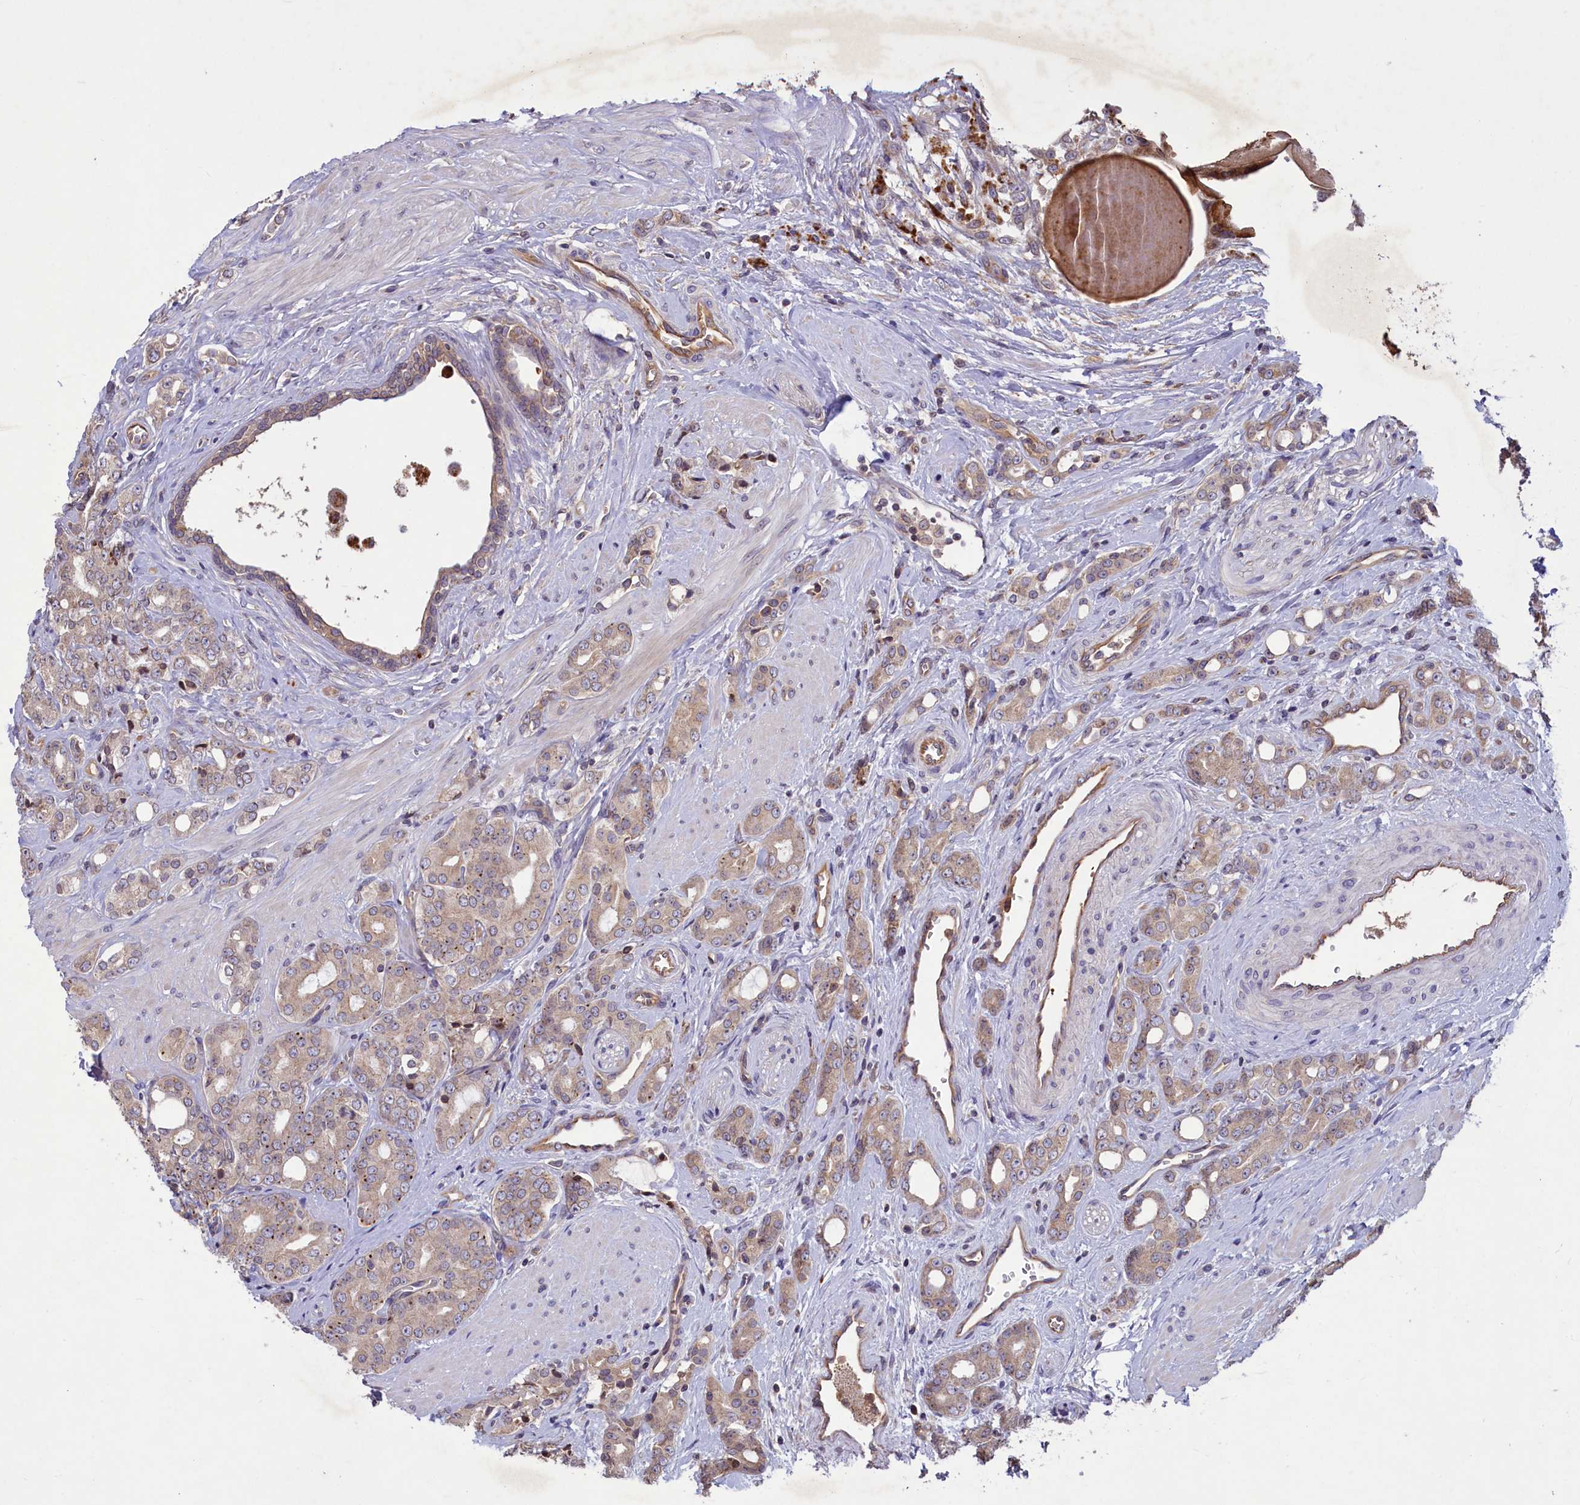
{"staining": {"intensity": "weak", "quantity": "25%-75%", "location": "cytoplasmic/membranous"}, "tissue": "prostate cancer", "cell_type": "Tumor cells", "image_type": "cancer", "snomed": [{"axis": "morphology", "description": "Adenocarcinoma, High grade"}, {"axis": "topography", "description": "Prostate"}], "caption": "An image of human adenocarcinoma (high-grade) (prostate) stained for a protein displays weak cytoplasmic/membranous brown staining in tumor cells. The staining was performed using DAB (3,3'-diaminobenzidine), with brown indicating positive protein expression. Nuclei are stained blue with hematoxylin.", "gene": "CCDC125", "patient": {"sex": "male", "age": 62}}